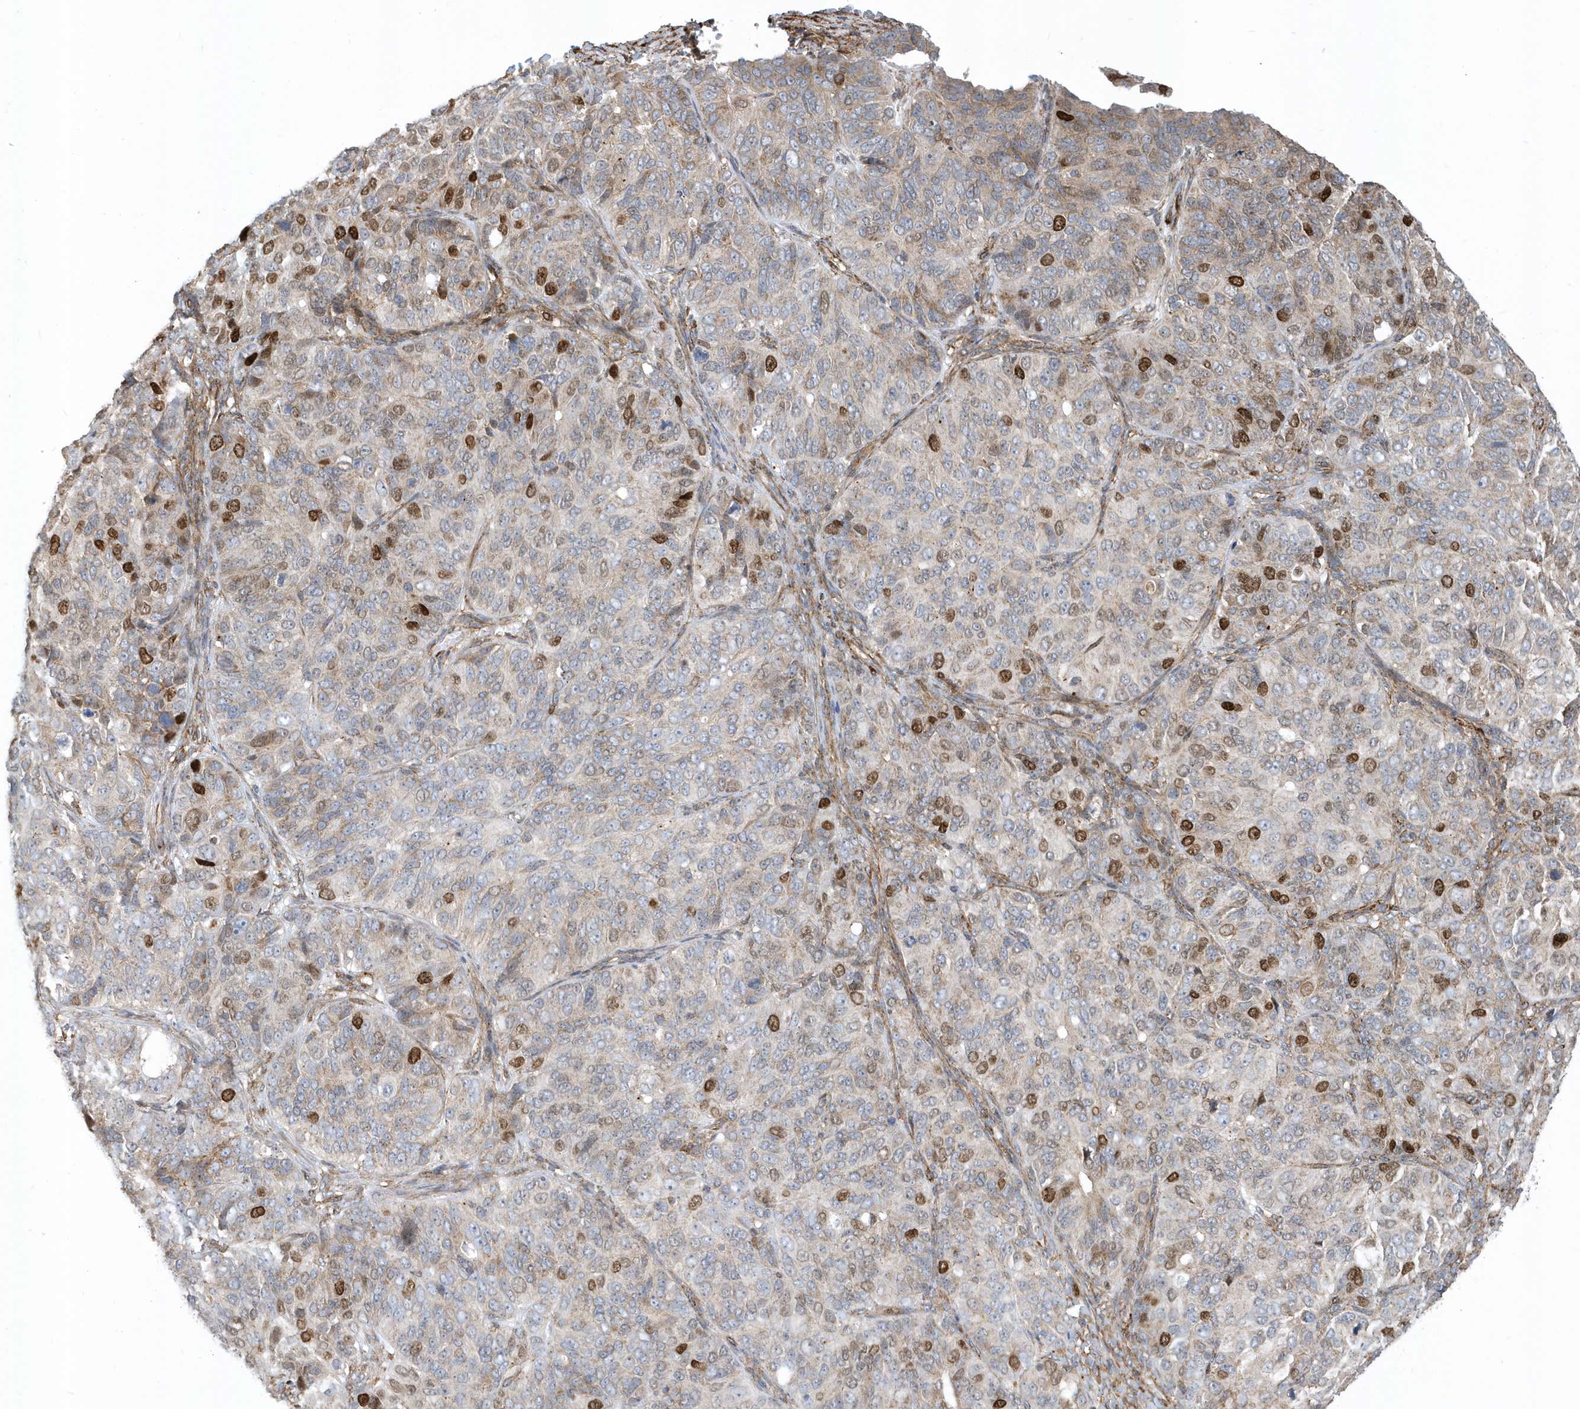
{"staining": {"intensity": "strong", "quantity": "<25%", "location": "nuclear"}, "tissue": "ovarian cancer", "cell_type": "Tumor cells", "image_type": "cancer", "snomed": [{"axis": "morphology", "description": "Carcinoma, endometroid"}, {"axis": "topography", "description": "Ovary"}], "caption": "Protein staining shows strong nuclear positivity in approximately <25% of tumor cells in ovarian cancer. The protein of interest is shown in brown color, while the nuclei are stained blue.", "gene": "HRH4", "patient": {"sex": "female", "age": 51}}